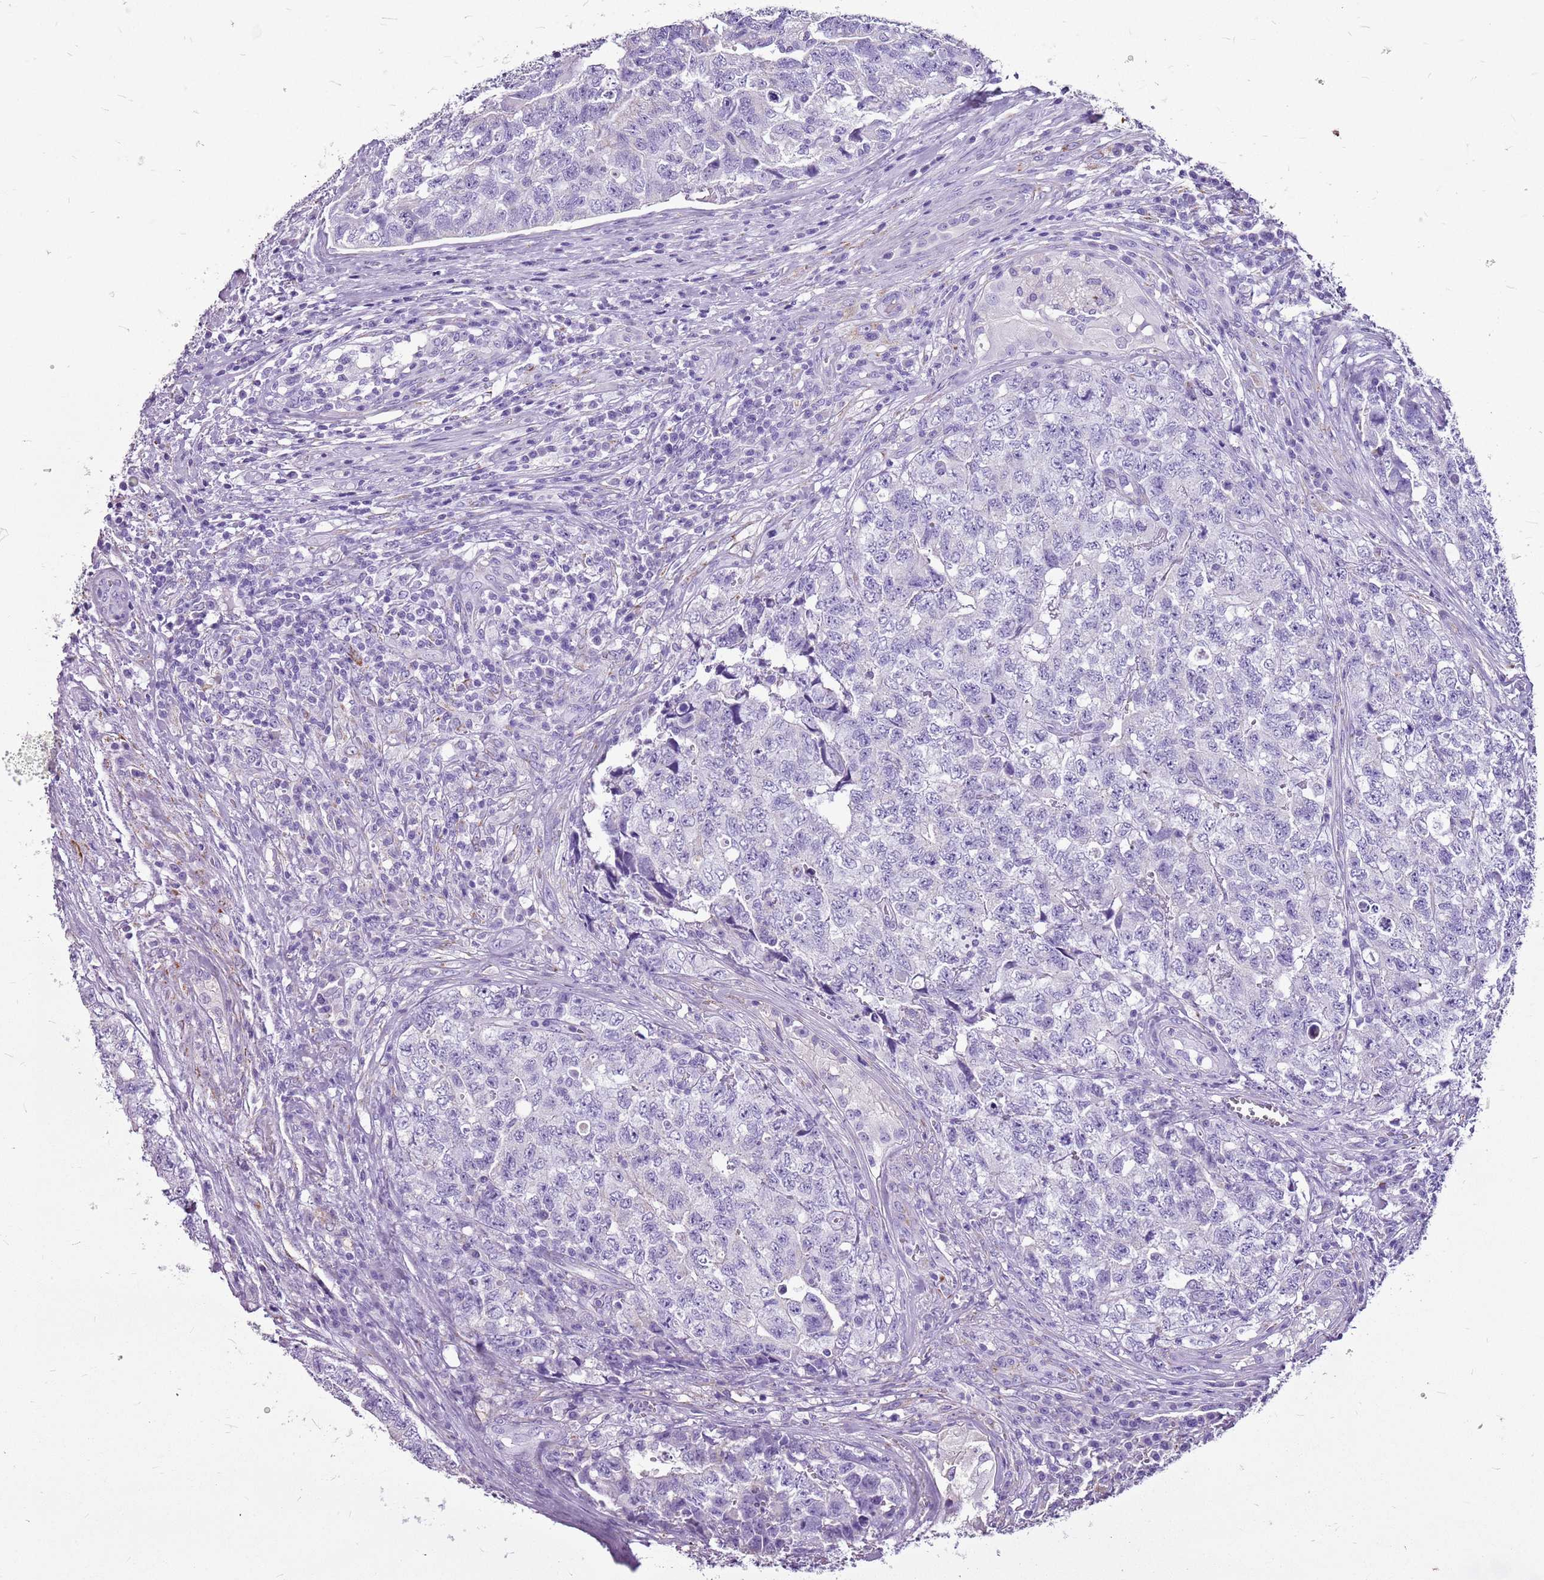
{"staining": {"intensity": "negative", "quantity": "none", "location": "none"}, "tissue": "testis cancer", "cell_type": "Tumor cells", "image_type": "cancer", "snomed": [{"axis": "morphology", "description": "Carcinoma, Embryonal, NOS"}, {"axis": "topography", "description": "Testis"}], "caption": "A histopathology image of human testis cancer (embryonal carcinoma) is negative for staining in tumor cells. (DAB immunohistochemistry with hematoxylin counter stain).", "gene": "ACSS3", "patient": {"sex": "male", "age": 31}}